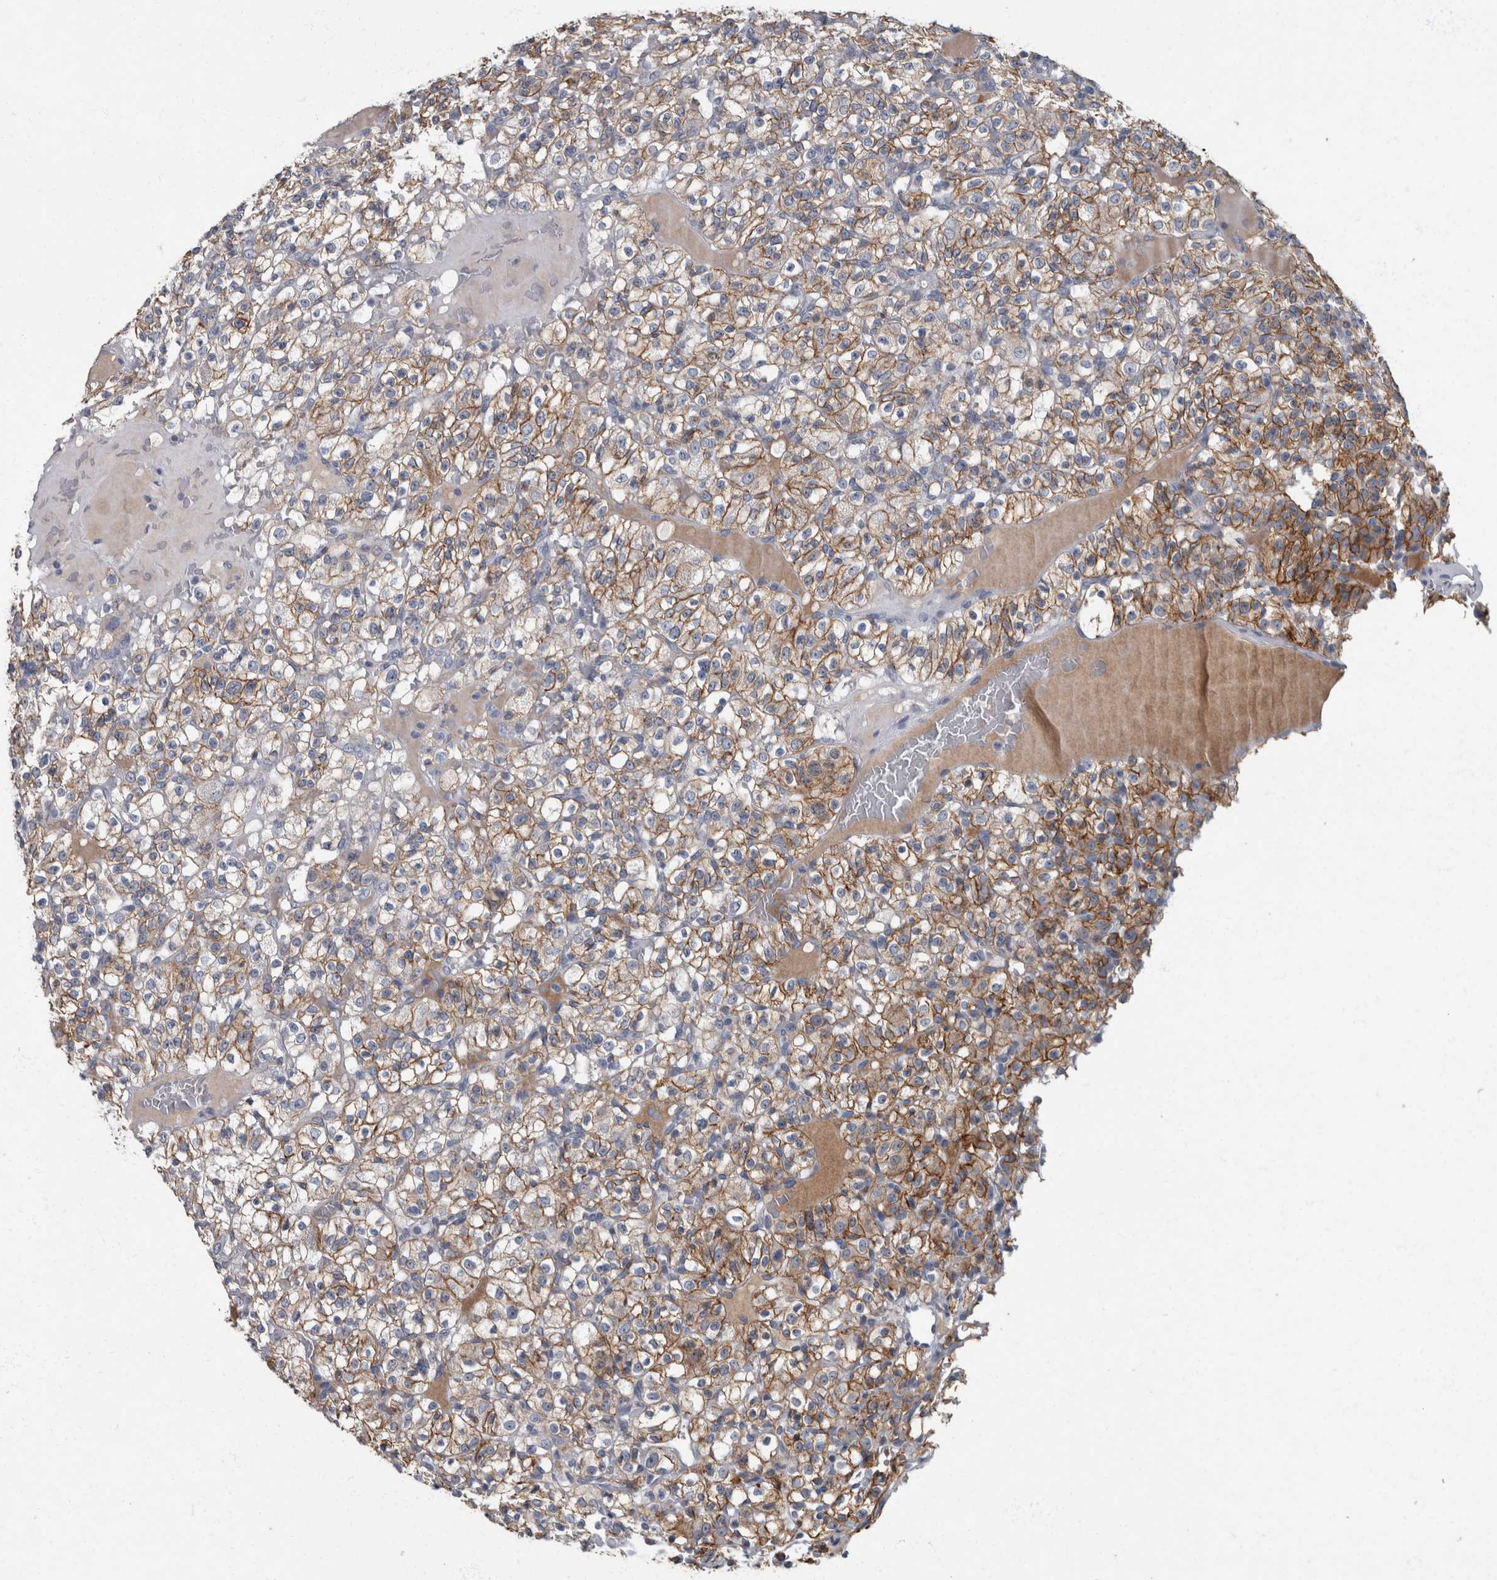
{"staining": {"intensity": "moderate", "quantity": ">75%", "location": "cytoplasmic/membranous"}, "tissue": "renal cancer", "cell_type": "Tumor cells", "image_type": "cancer", "snomed": [{"axis": "morphology", "description": "Normal tissue, NOS"}, {"axis": "morphology", "description": "Adenocarcinoma, NOS"}, {"axis": "topography", "description": "Kidney"}], "caption": "Immunohistochemical staining of human renal adenocarcinoma exhibits medium levels of moderate cytoplasmic/membranous protein staining in about >75% of tumor cells. (DAB IHC, brown staining for protein, blue staining for nuclei).", "gene": "DSG2", "patient": {"sex": "female", "age": 72}}